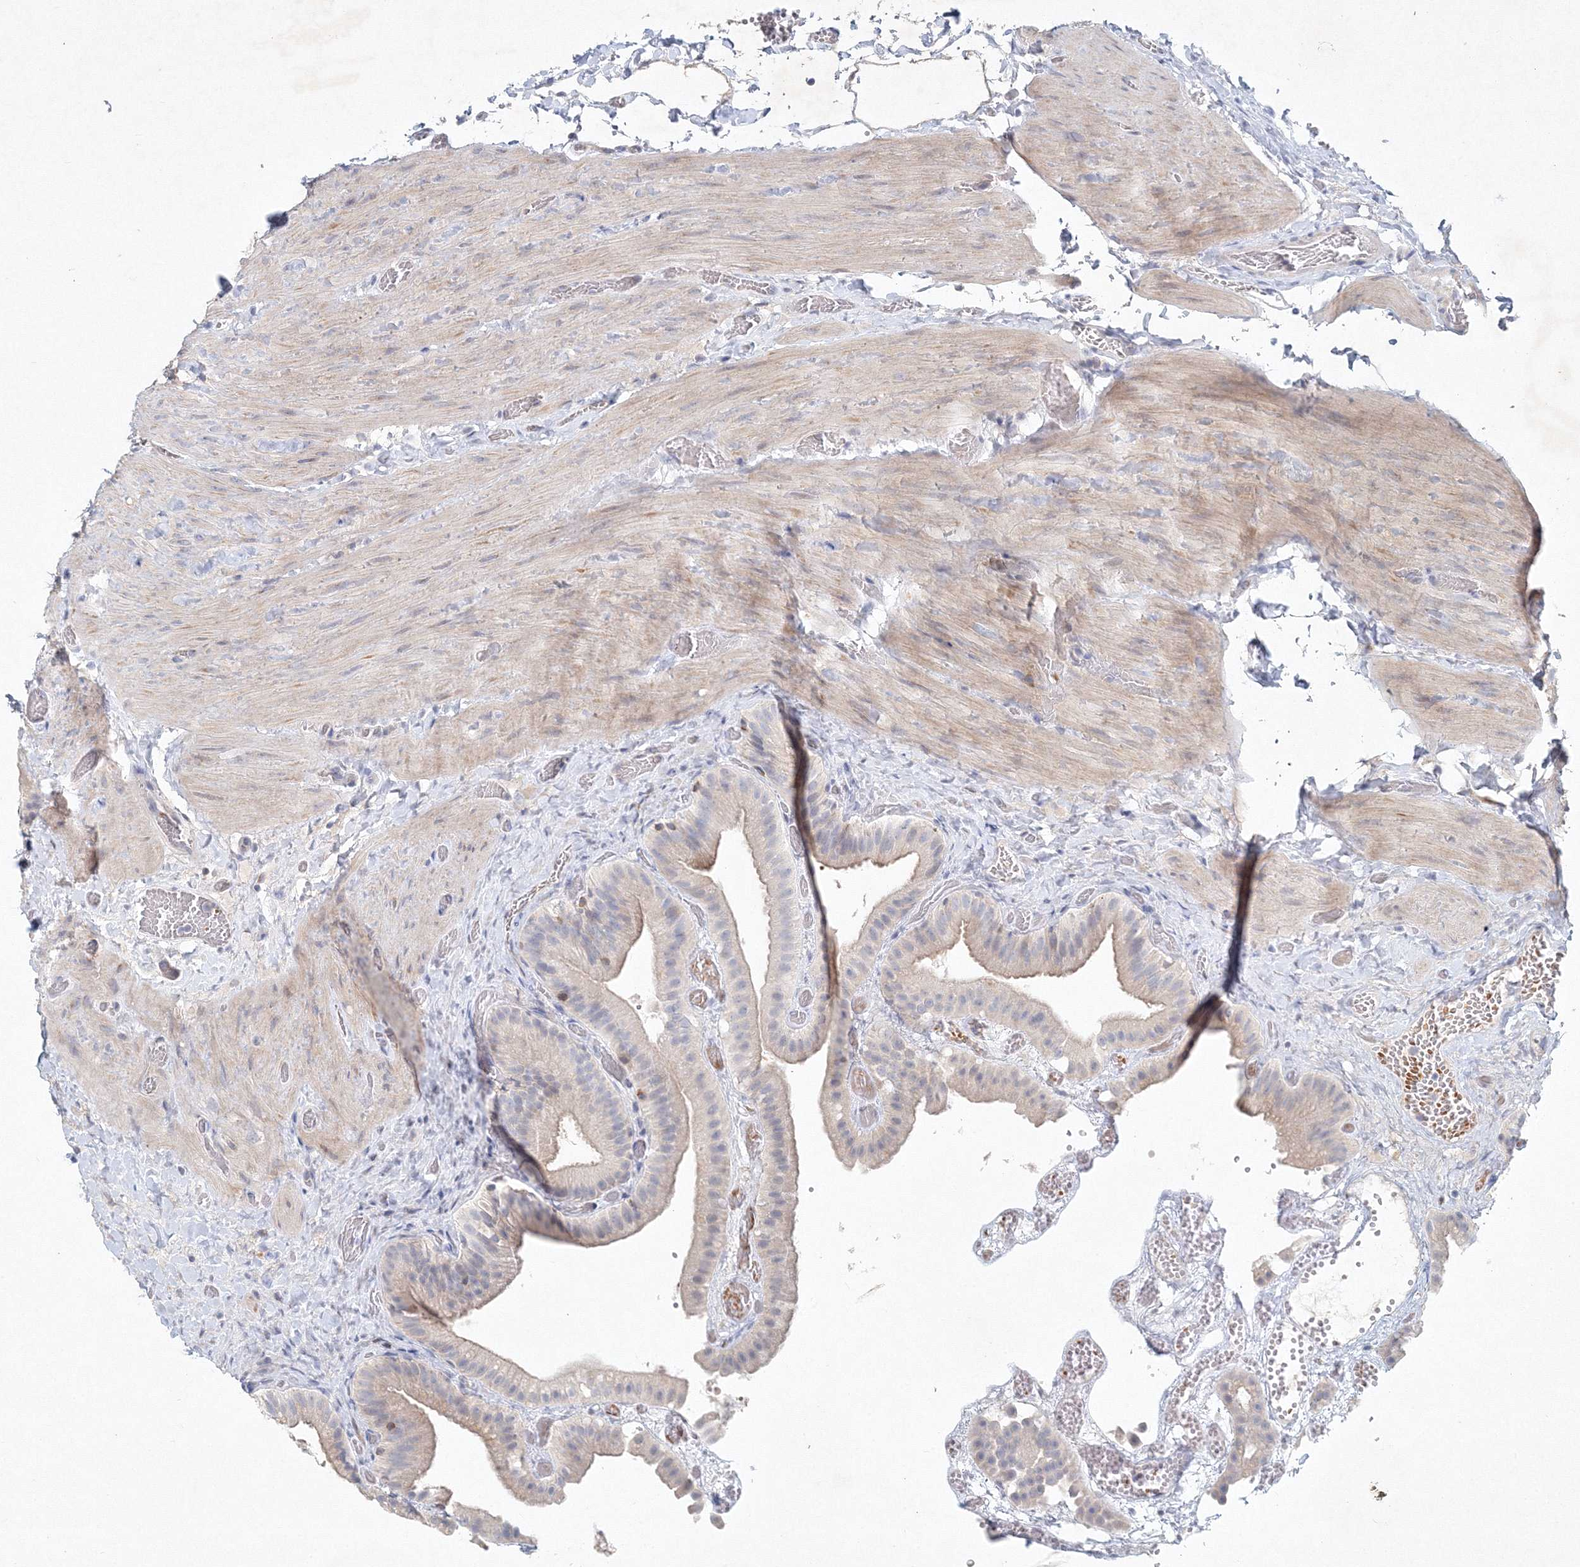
{"staining": {"intensity": "weak", "quantity": "<25%", "location": "cytoplasmic/membranous"}, "tissue": "gallbladder", "cell_type": "Glandular cells", "image_type": "normal", "snomed": [{"axis": "morphology", "description": "Normal tissue, NOS"}, {"axis": "topography", "description": "Gallbladder"}], "caption": "This is an immunohistochemistry (IHC) histopathology image of normal gallbladder. There is no staining in glandular cells.", "gene": "SH3BP5", "patient": {"sex": "female", "age": 64}}